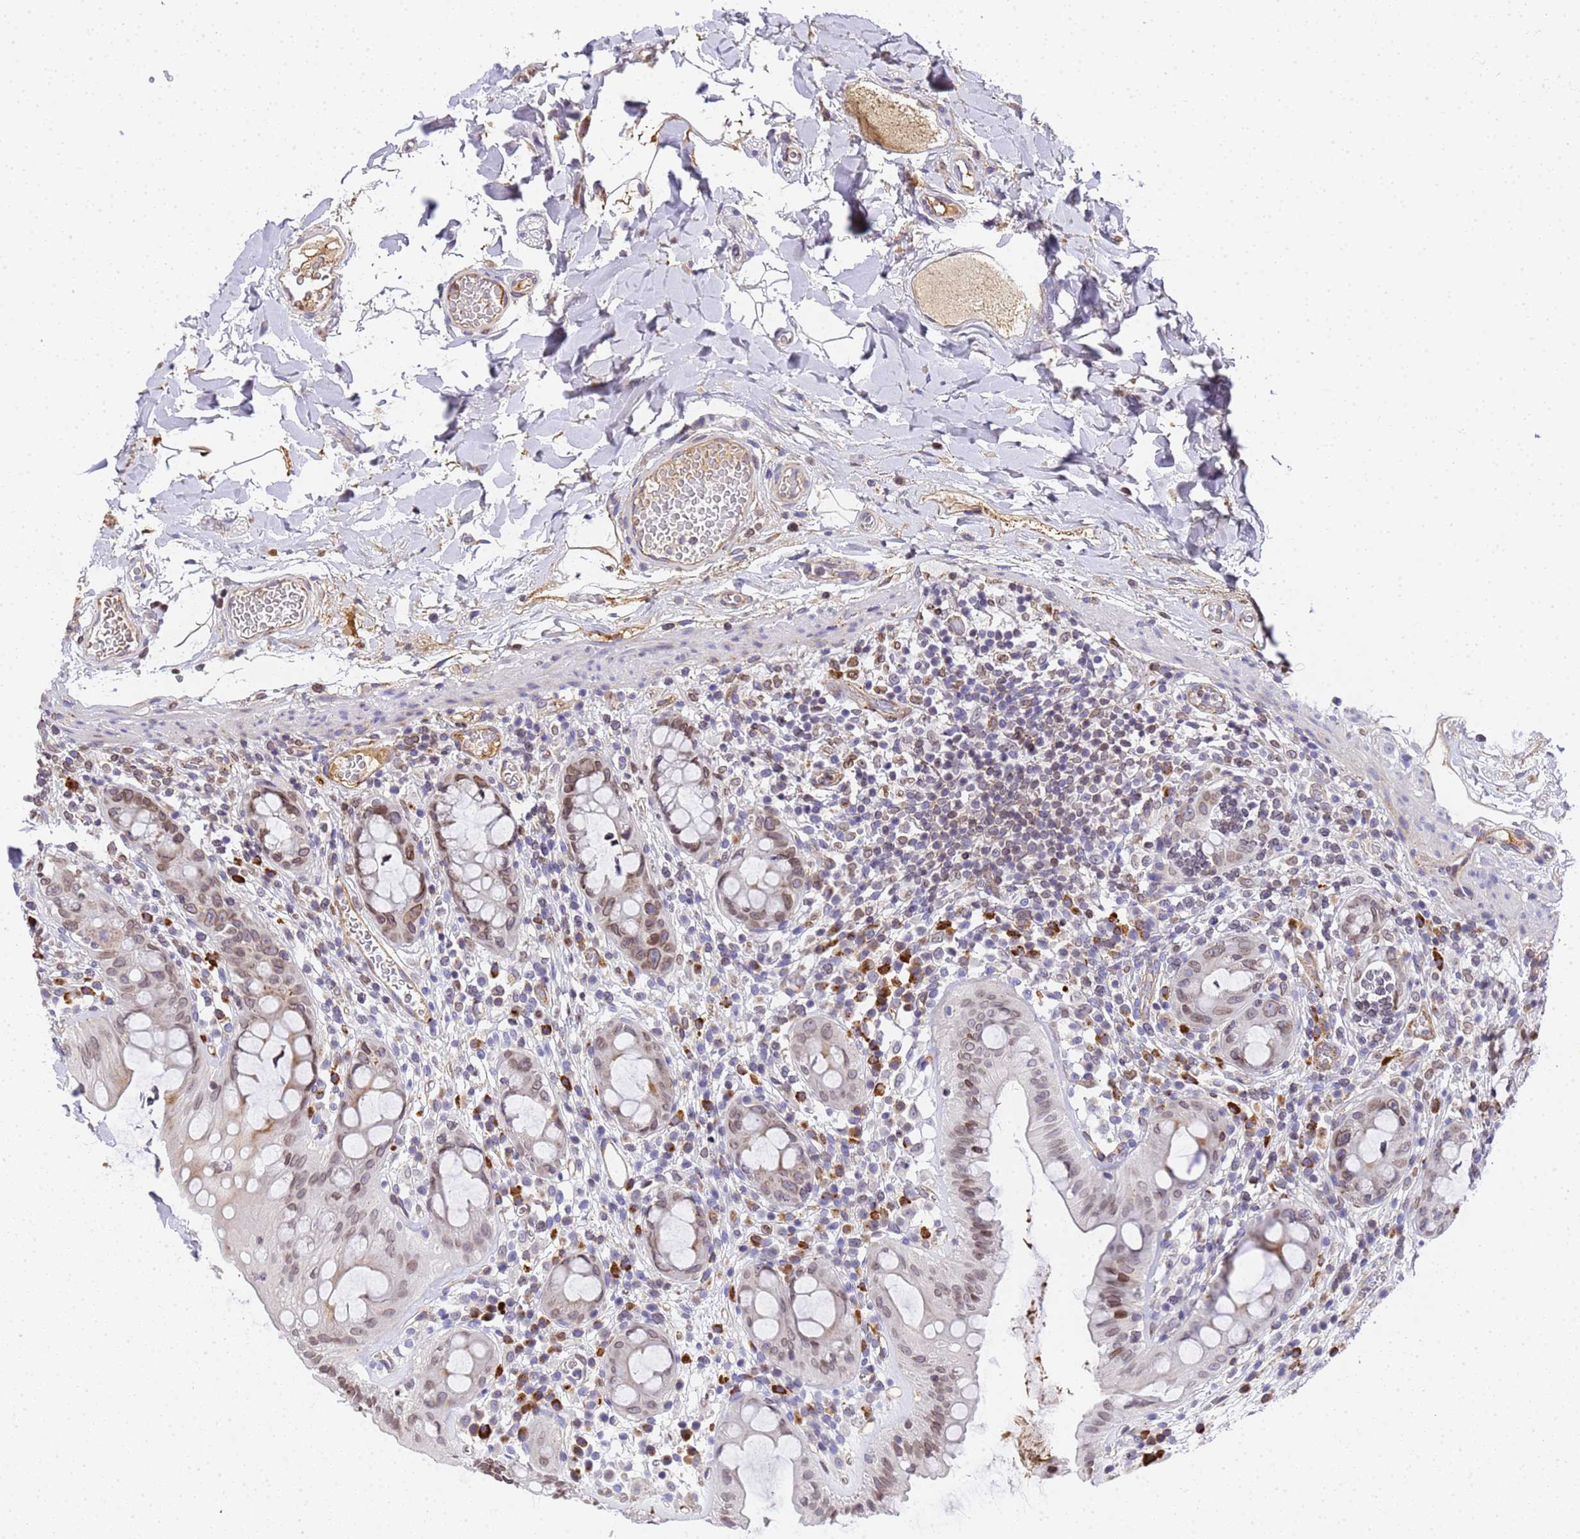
{"staining": {"intensity": "moderate", "quantity": "25%-75%", "location": "cytoplasmic/membranous,nuclear"}, "tissue": "rectum", "cell_type": "Glandular cells", "image_type": "normal", "snomed": [{"axis": "morphology", "description": "Normal tissue, NOS"}, {"axis": "topography", "description": "Rectum"}], "caption": "Brown immunohistochemical staining in unremarkable human rectum displays moderate cytoplasmic/membranous,nuclear expression in about 25%-75% of glandular cells.", "gene": "IGFBP7", "patient": {"sex": "female", "age": 57}}